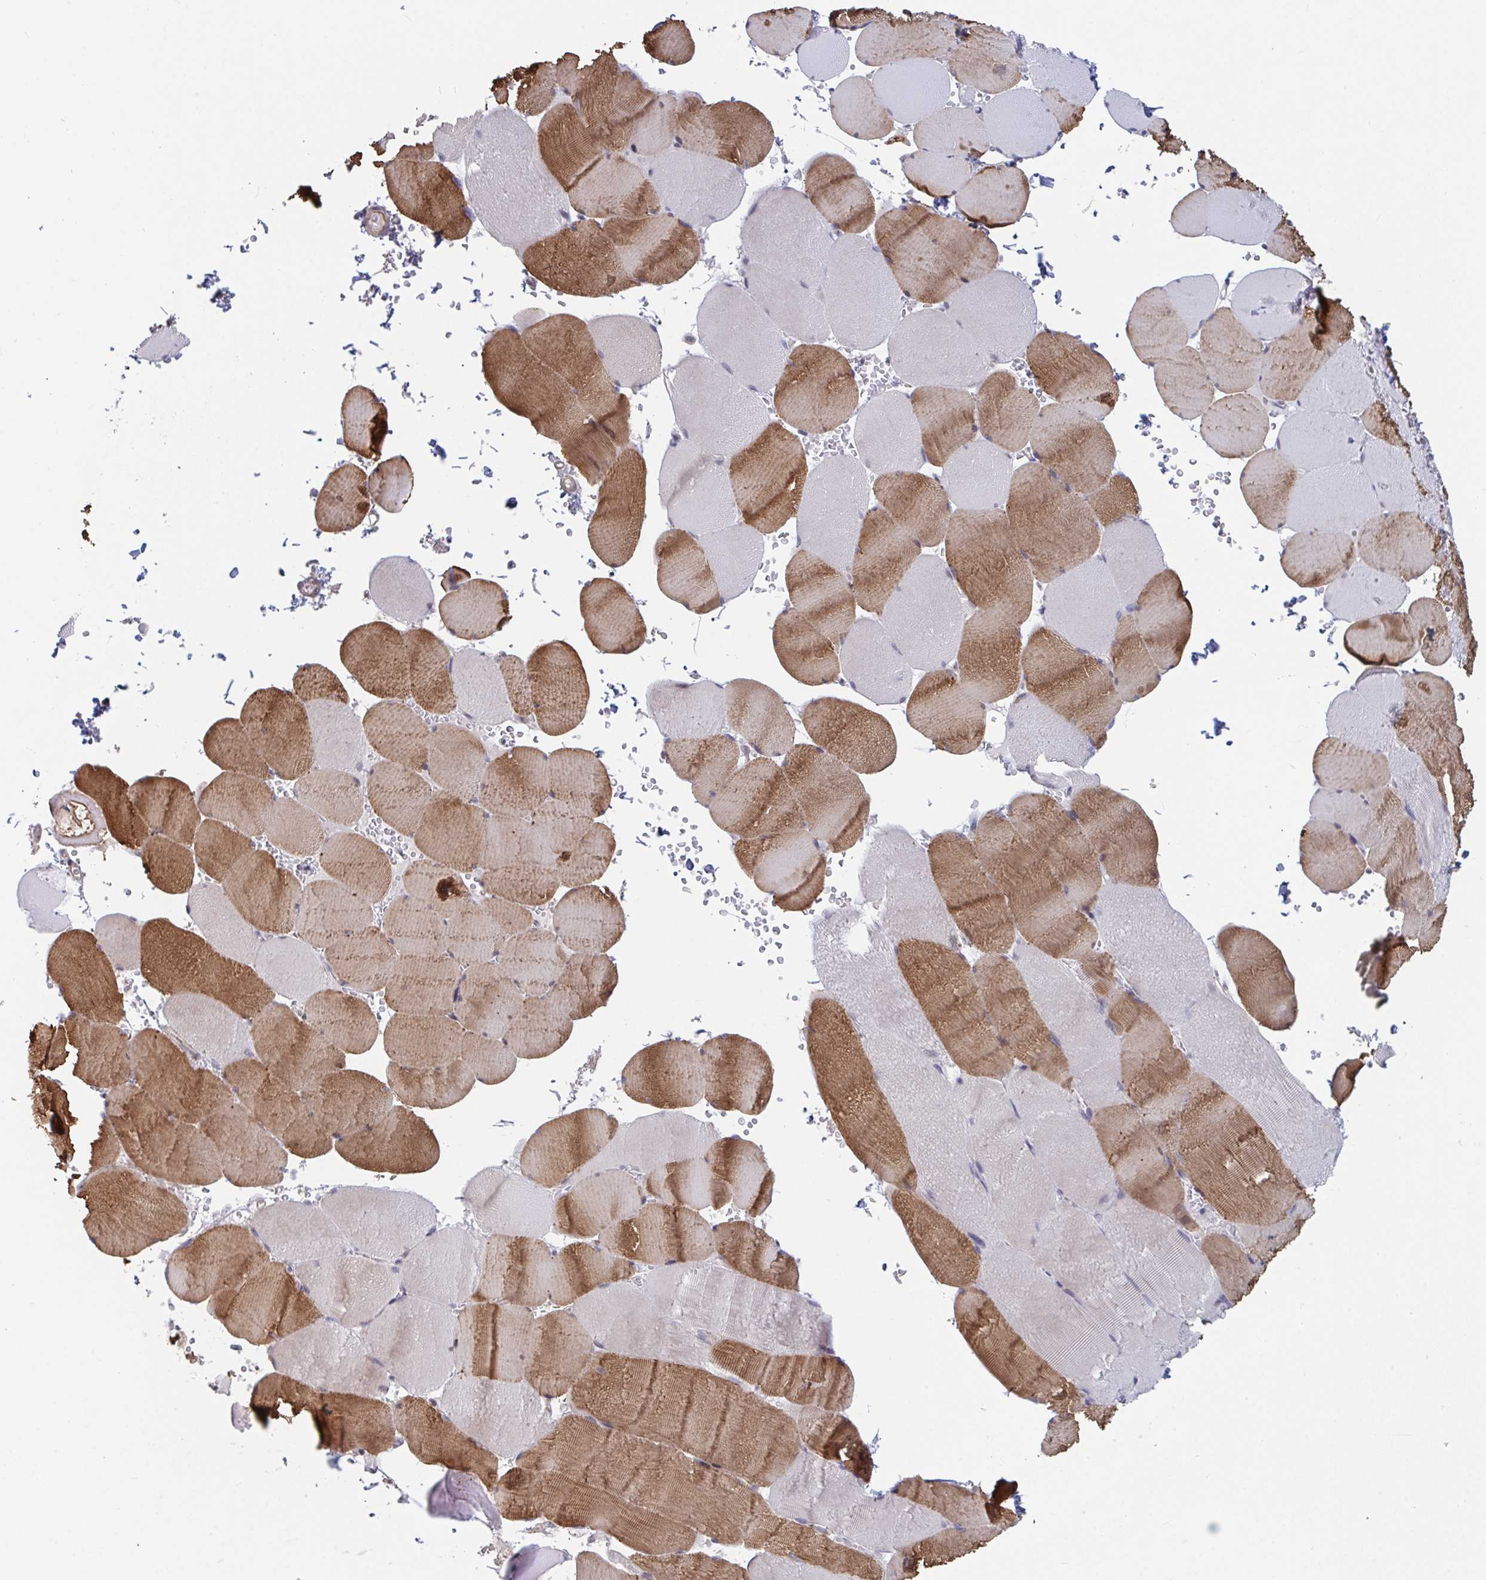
{"staining": {"intensity": "moderate", "quantity": "25%-75%", "location": "cytoplasmic/membranous"}, "tissue": "skeletal muscle", "cell_type": "Myocytes", "image_type": "normal", "snomed": [{"axis": "morphology", "description": "Normal tissue, NOS"}, {"axis": "topography", "description": "Skeletal muscle"}, {"axis": "topography", "description": "Head-Neck"}], "caption": "Human skeletal muscle stained for a protein (brown) exhibits moderate cytoplasmic/membranous positive expression in approximately 25%-75% of myocytes.", "gene": "FAM156A", "patient": {"sex": "male", "age": 66}}